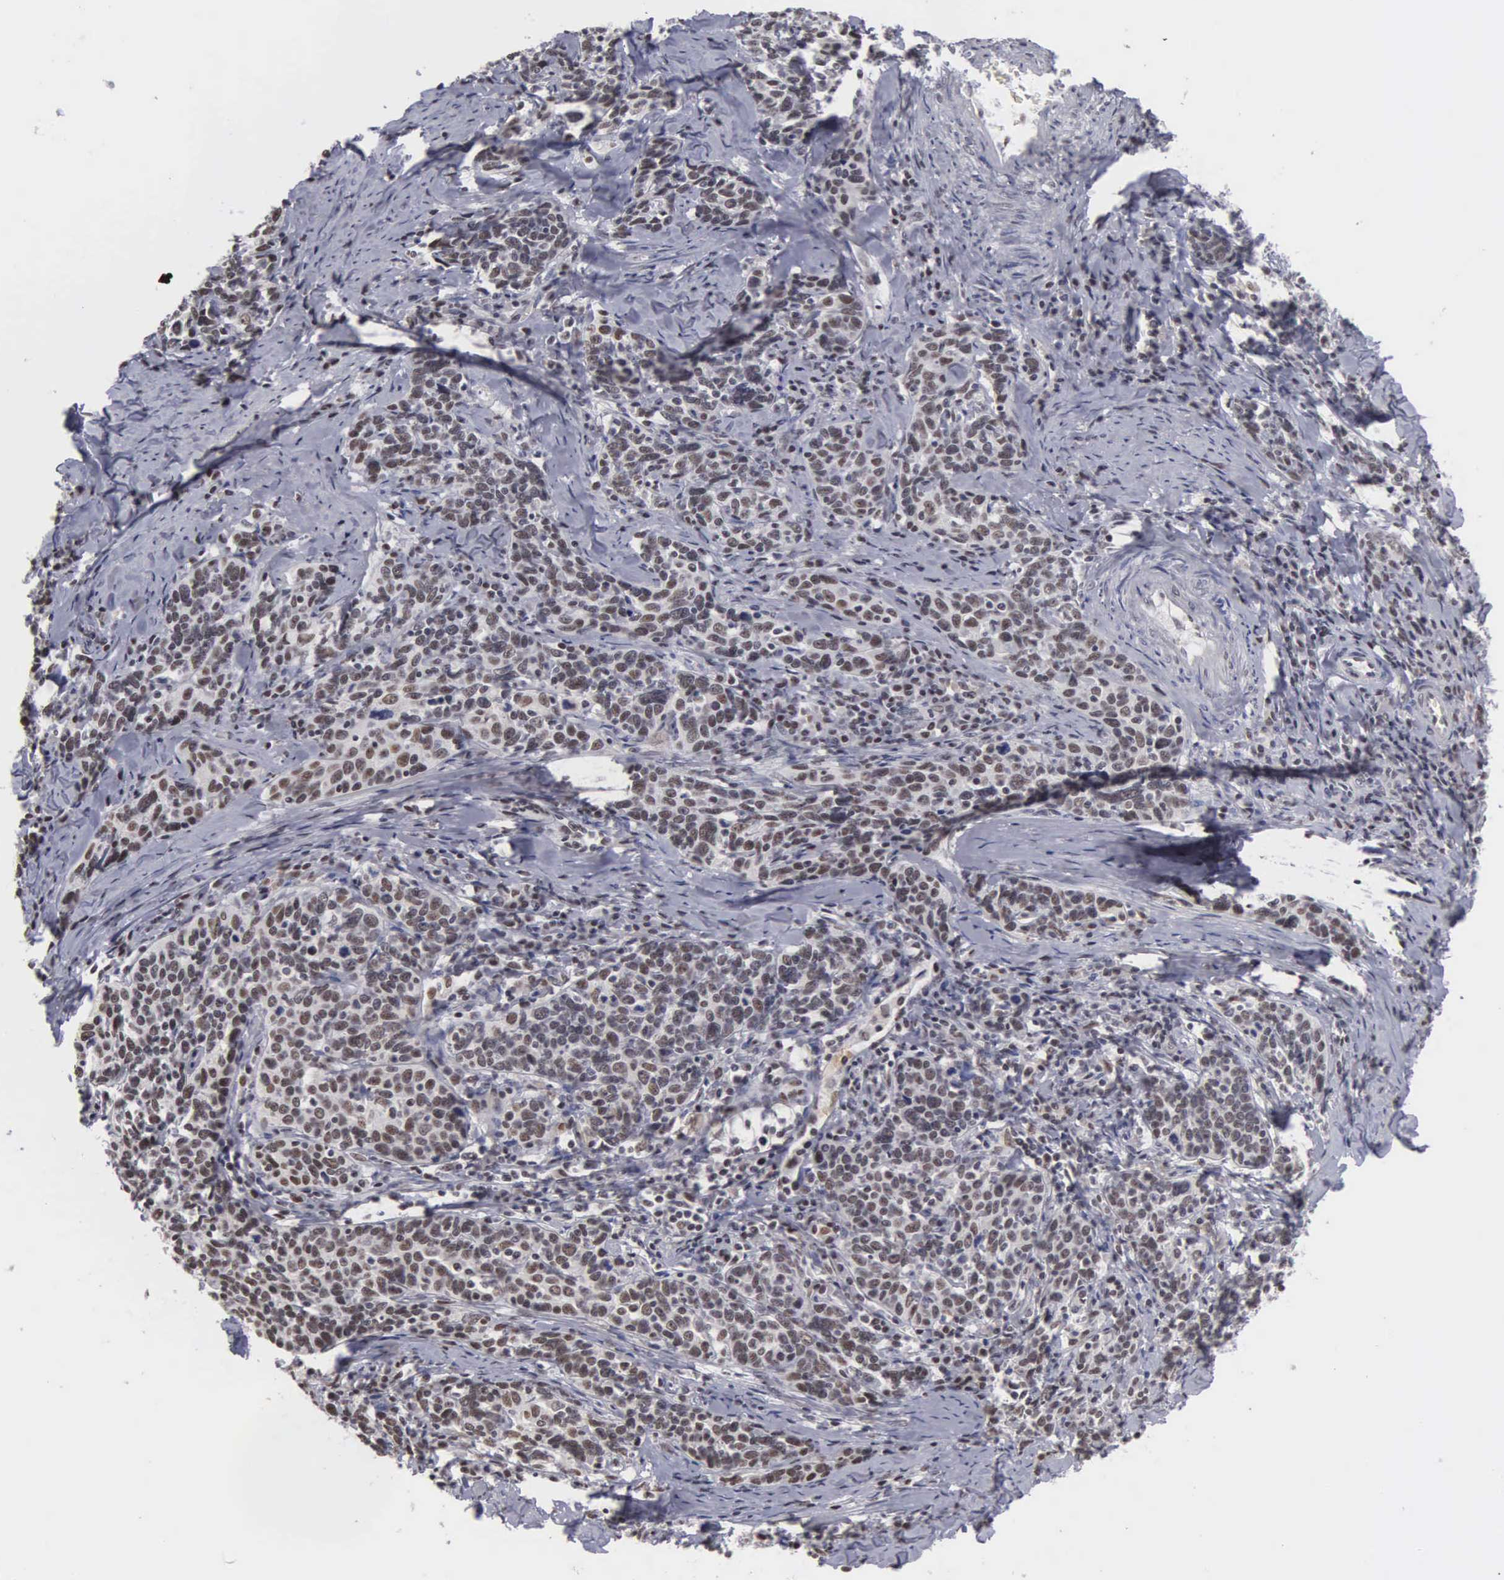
{"staining": {"intensity": "moderate", "quantity": ">75%", "location": "nuclear"}, "tissue": "cervical cancer", "cell_type": "Tumor cells", "image_type": "cancer", "snomed": [{"axis": "morphology", "description": "Squamous cell carcinoma, NOS"}, {"axis": "topography", "description": "Cervix"}], "caption": "Protein staining by immunohistochemistry demonstrates moderate nuclear expression in about >75% of tumor cells in squamous cell carcinoma (cervical). (DAB IHC with brightfield microscopy, high magnification).", "gene": "KIAA0586", "patient": {"sex": "female", "age": 41}}